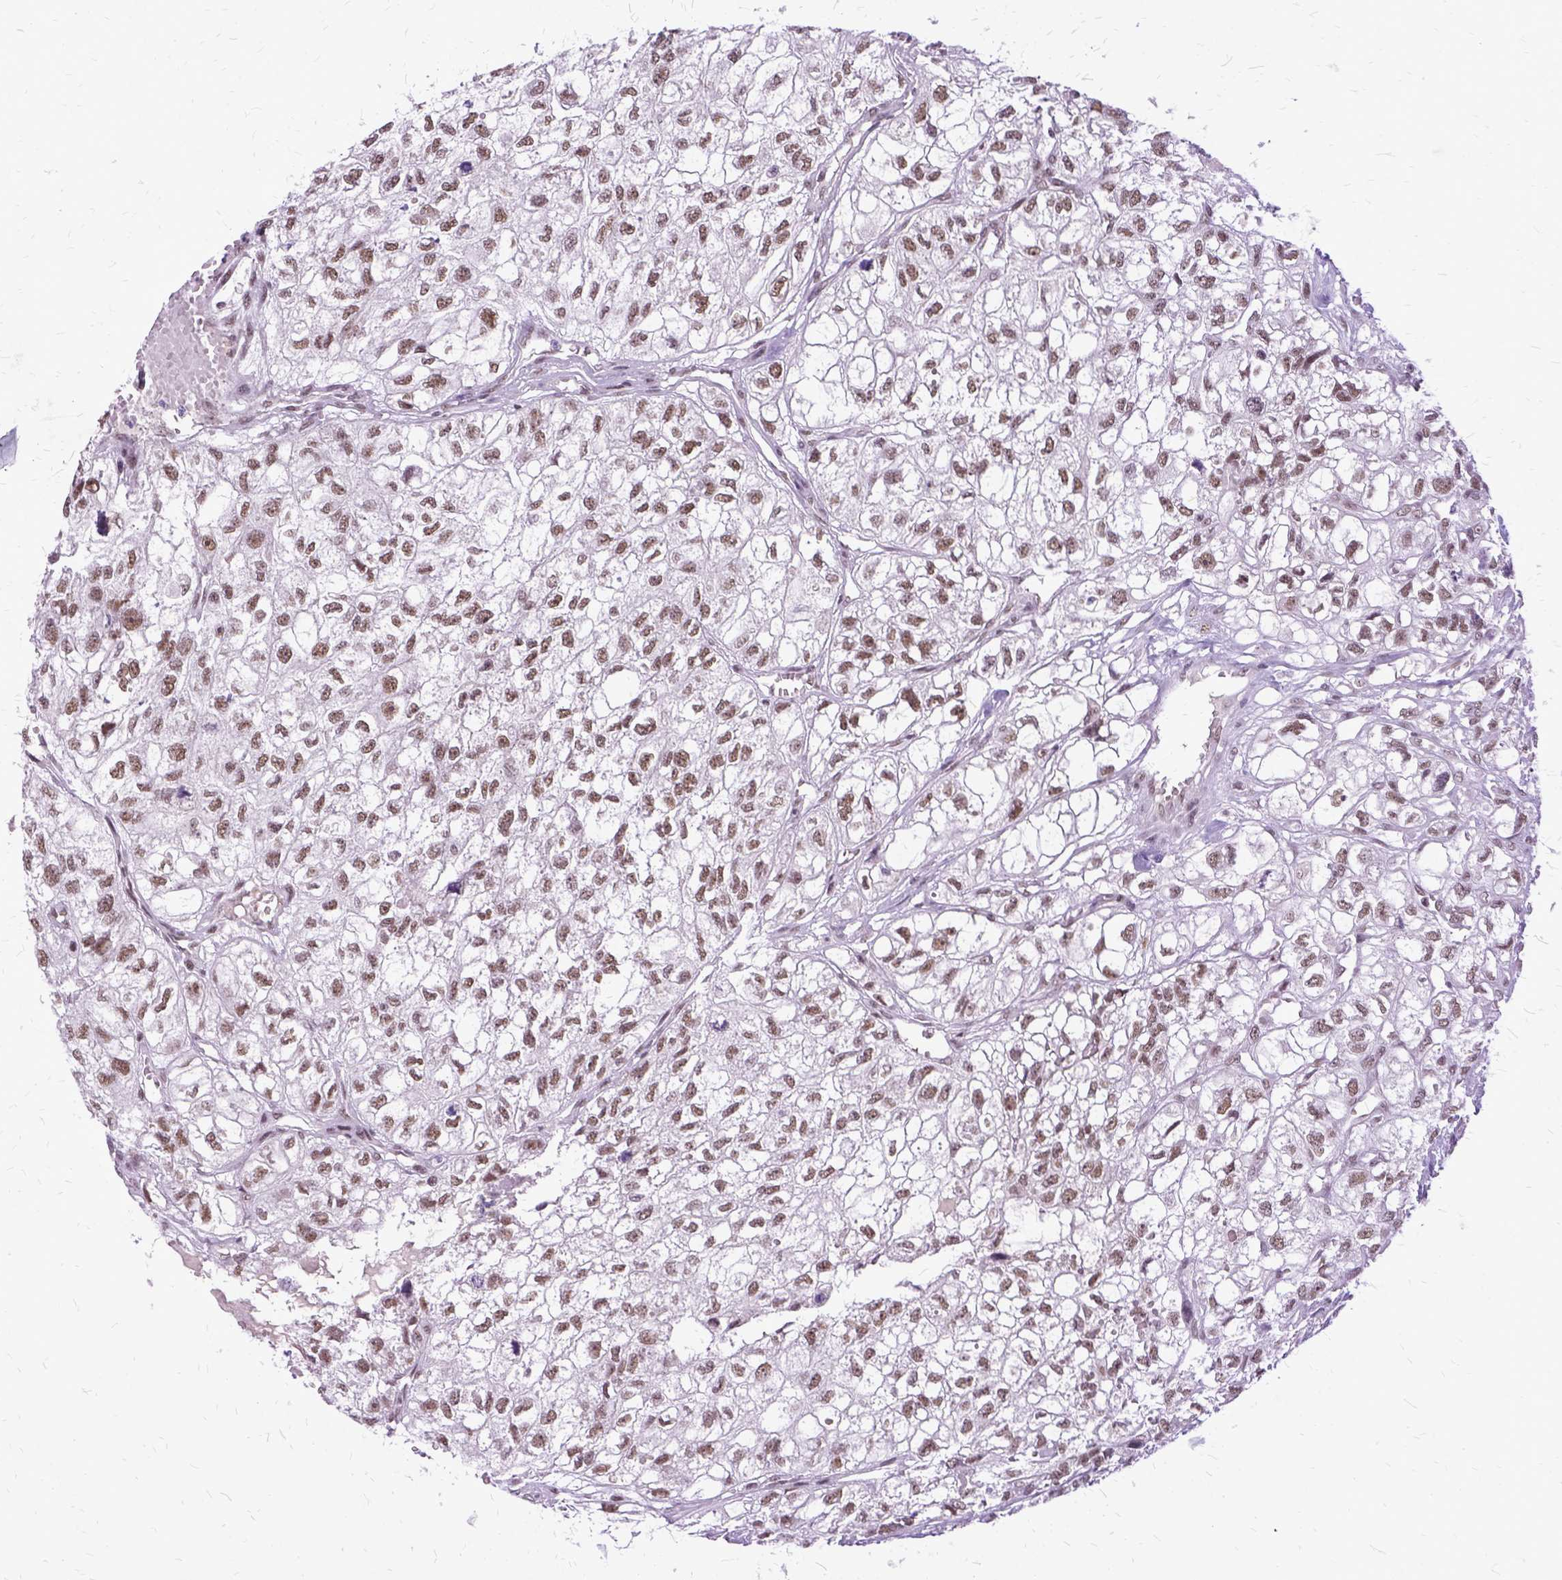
{"staining": {"intensity": "moderate", "quantity": ">75%", "location": "nuclear"}, "tissue": "renal cancer", "cell_type": "Tumor cells", "image_type": "cancer", "snomed": [{"axis": "morphology", "description": "Adenocarcinoma, NOS"}, {"axis": "topography", "description": "Kidney"}], "caption": "DAB immunohistochemical staining of human renal cancer exhibits moderate nuclear protein staining in approximately >75% of tumor cells.", "gene": "SETD1A", "patient": {"sex": "male", "age": 56}}